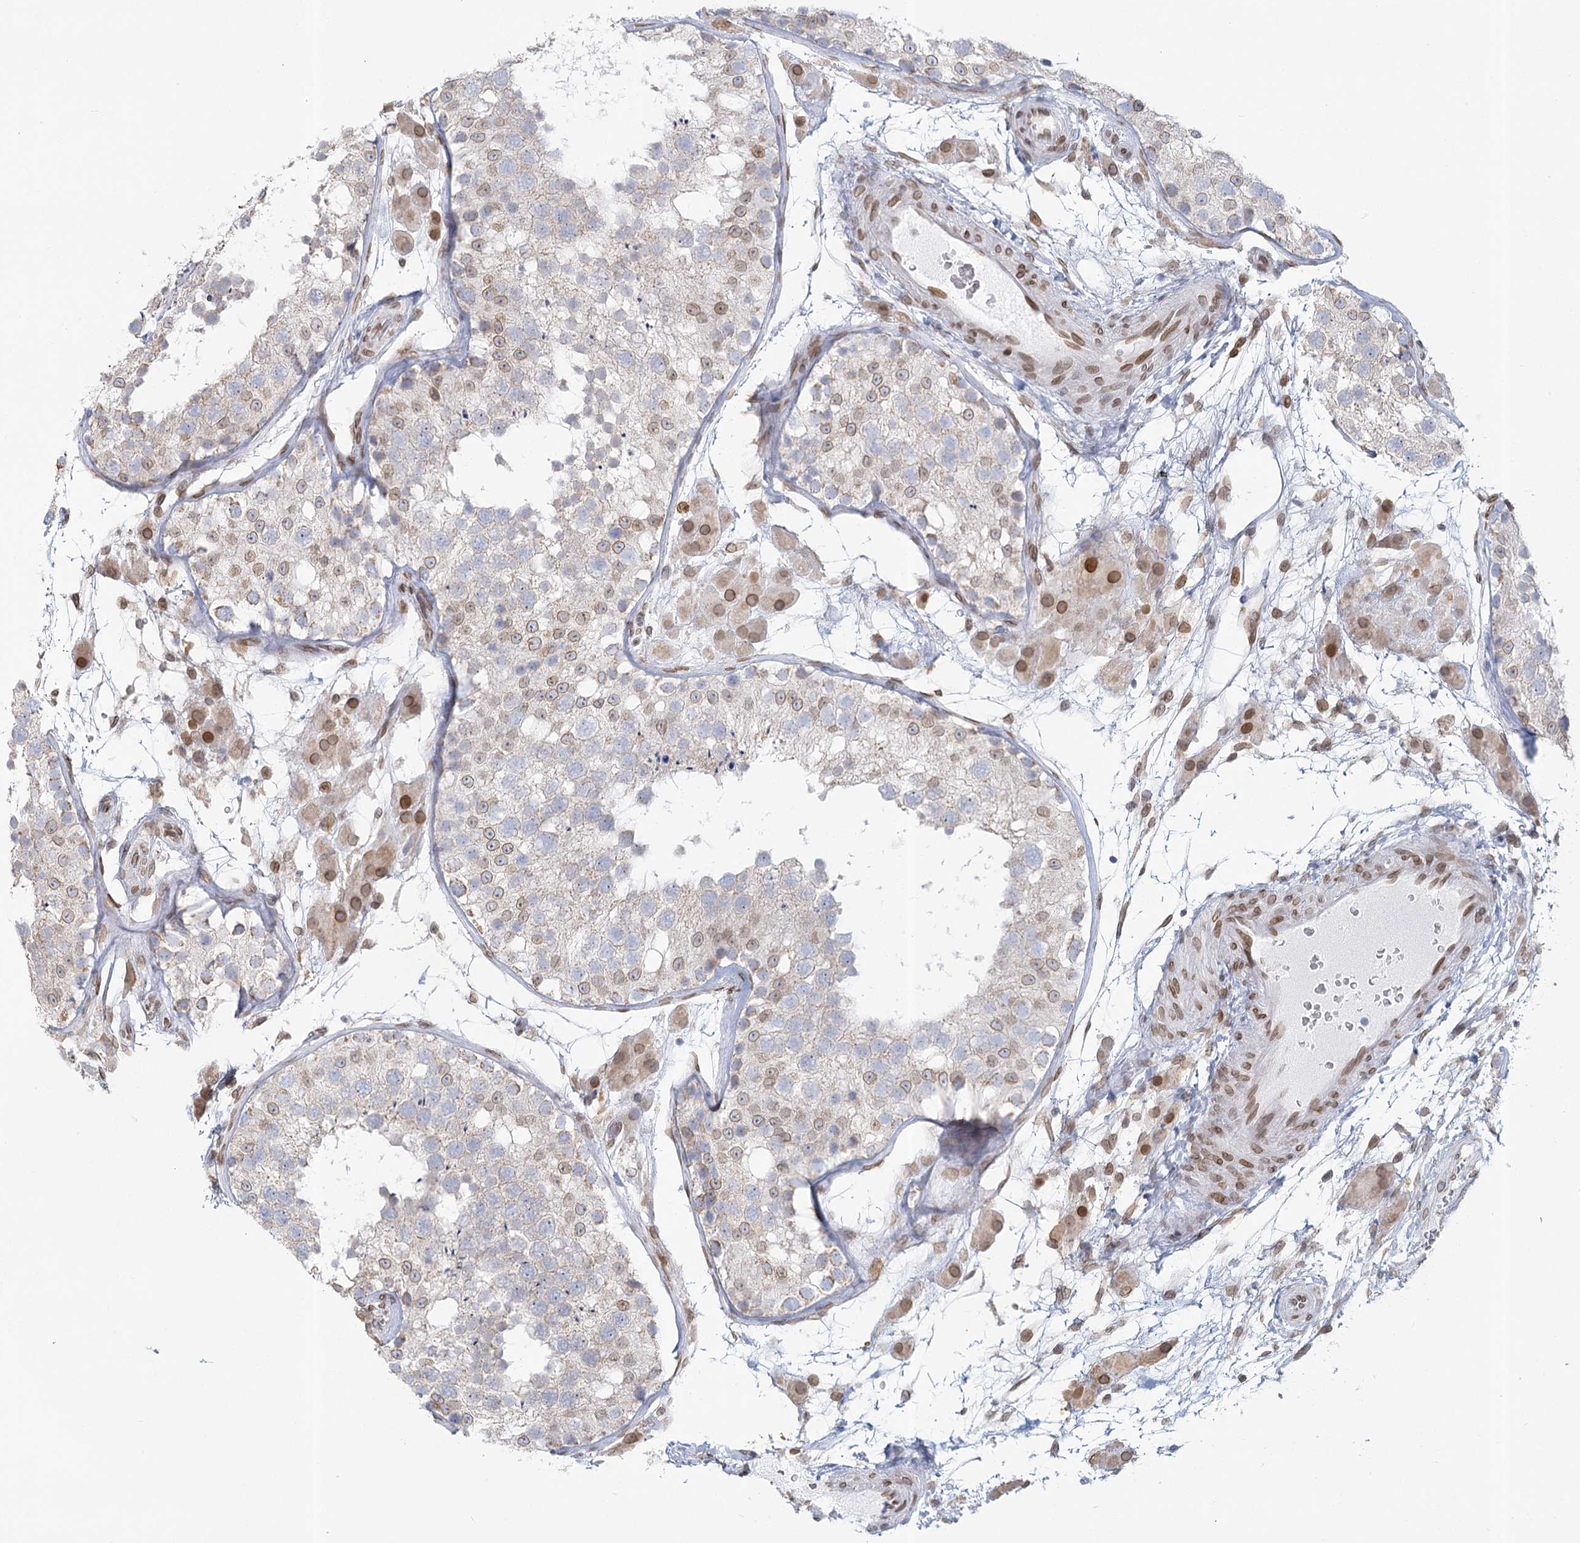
{"staining": {"intensity": "moderate", "quantity": "<25%", "location": "cytoplasmic/membranous,nuclear"}, "tissue": "testis", "cell_type": "Cells in seminiferous ducts", "image_type": "normal", "snomed": [{"axis": "morphology", "description": "Normal tissue, NOS"}, {"axis": "topography", "description": "Testis"}], "caption": "An immunohistochemistry photomicrograph of unremarkable tissue is shown. Protein staining in brown labels moderate cytoplasmic/membranous,nuclear positivity in testis within cells in seminiferous ducts.", "gene": "VWA5A", "patient": {"sex": "male", "age": 26}}